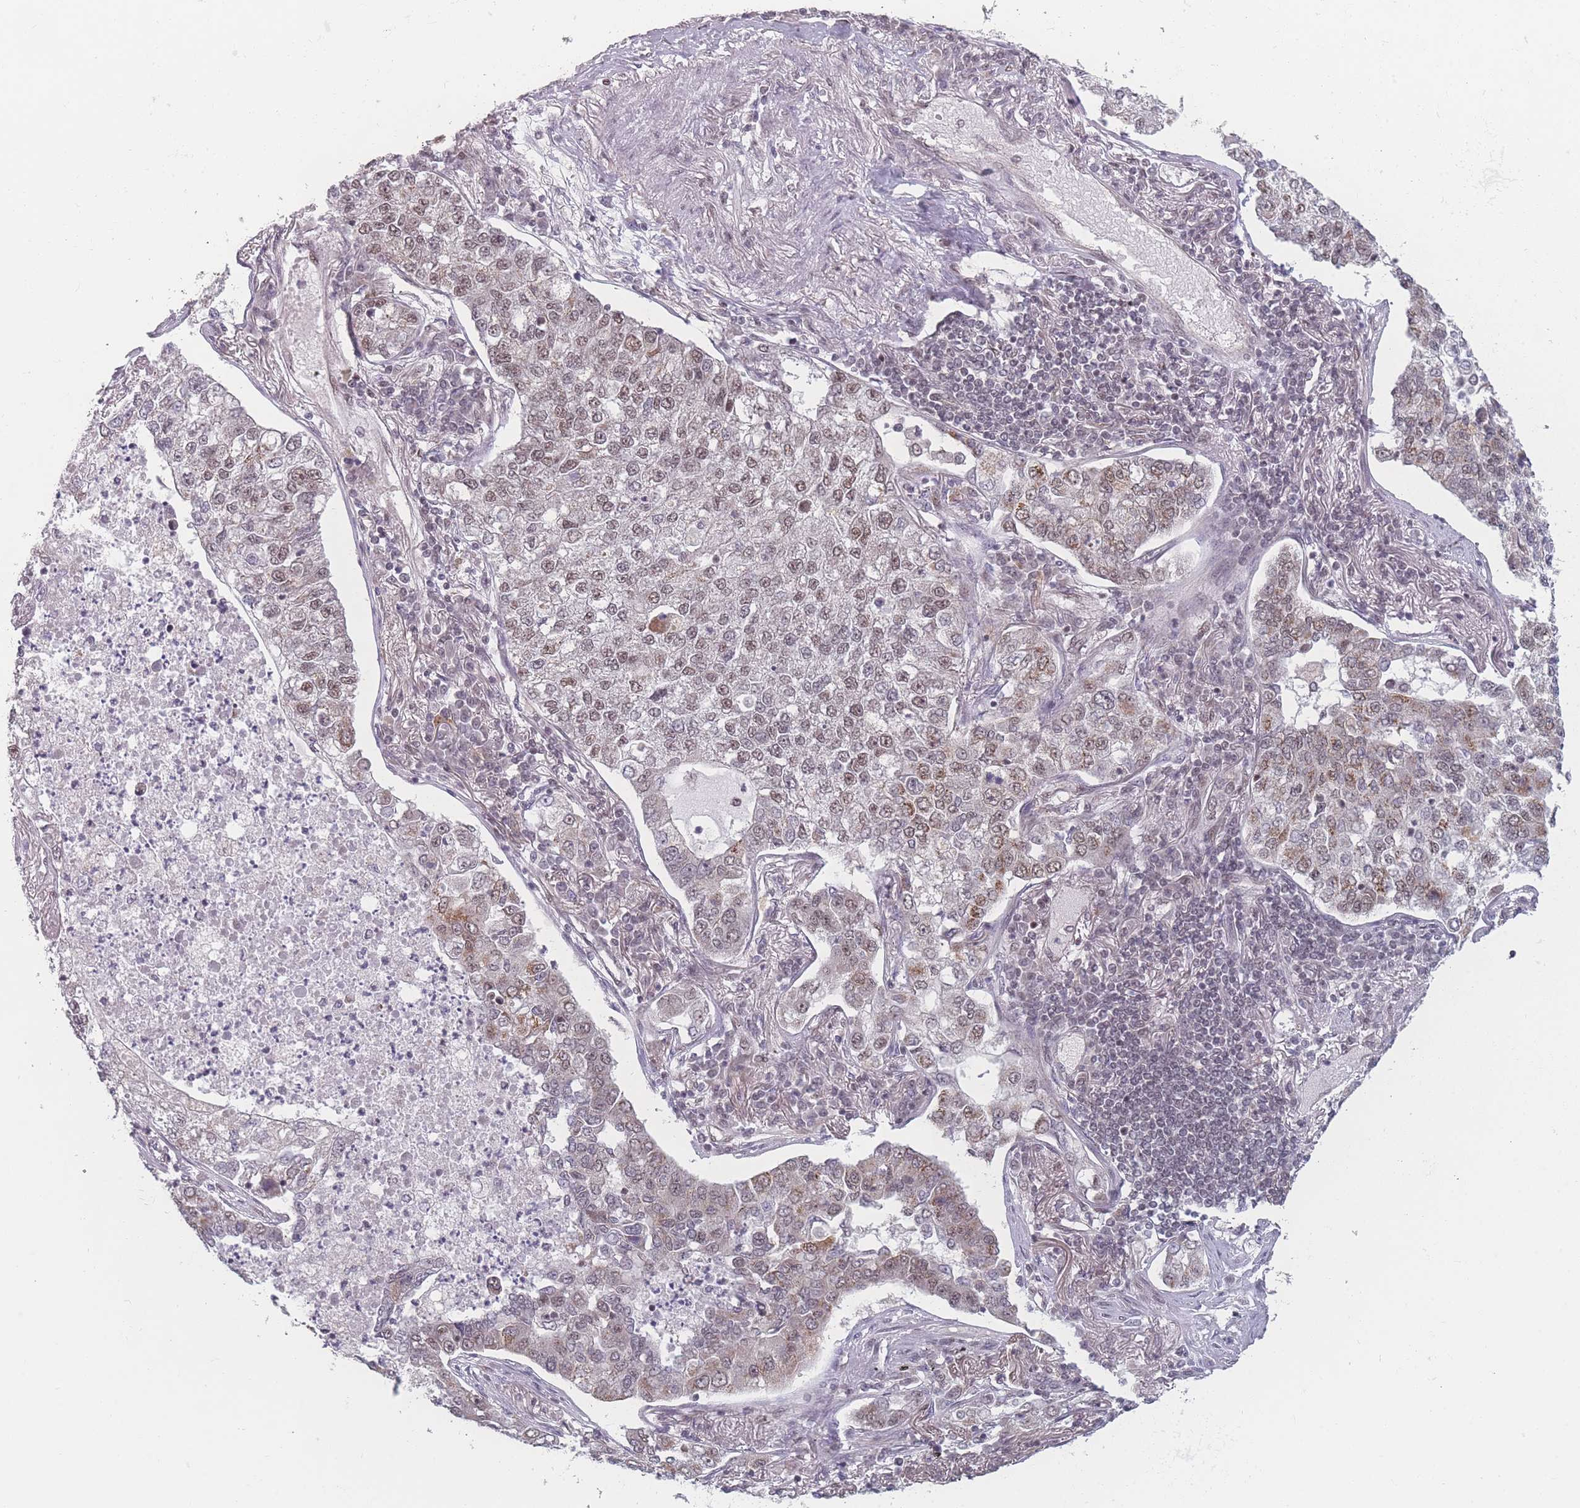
{"staining": {"intensity": "moderate", "quantity": "25%-75%", "location": "cytoplasmic/membranous,nuclear"}, "tissue": "lung cancer", "cell_type": "Tumor cells", "image_type": "cancer", "snomed": [{"axis": "morphology", "description": "Adenocarcinoma, NOS"}, {"axis": "topography", "description": "Lung"}], "caption": "Moderate cytoplasmic/membranous and nuclear staining is present in about 25%-75% of tumor cells in lung cancer.", "gene": "ZC3H14", "patient": {"sex": "male", "age": 49}}